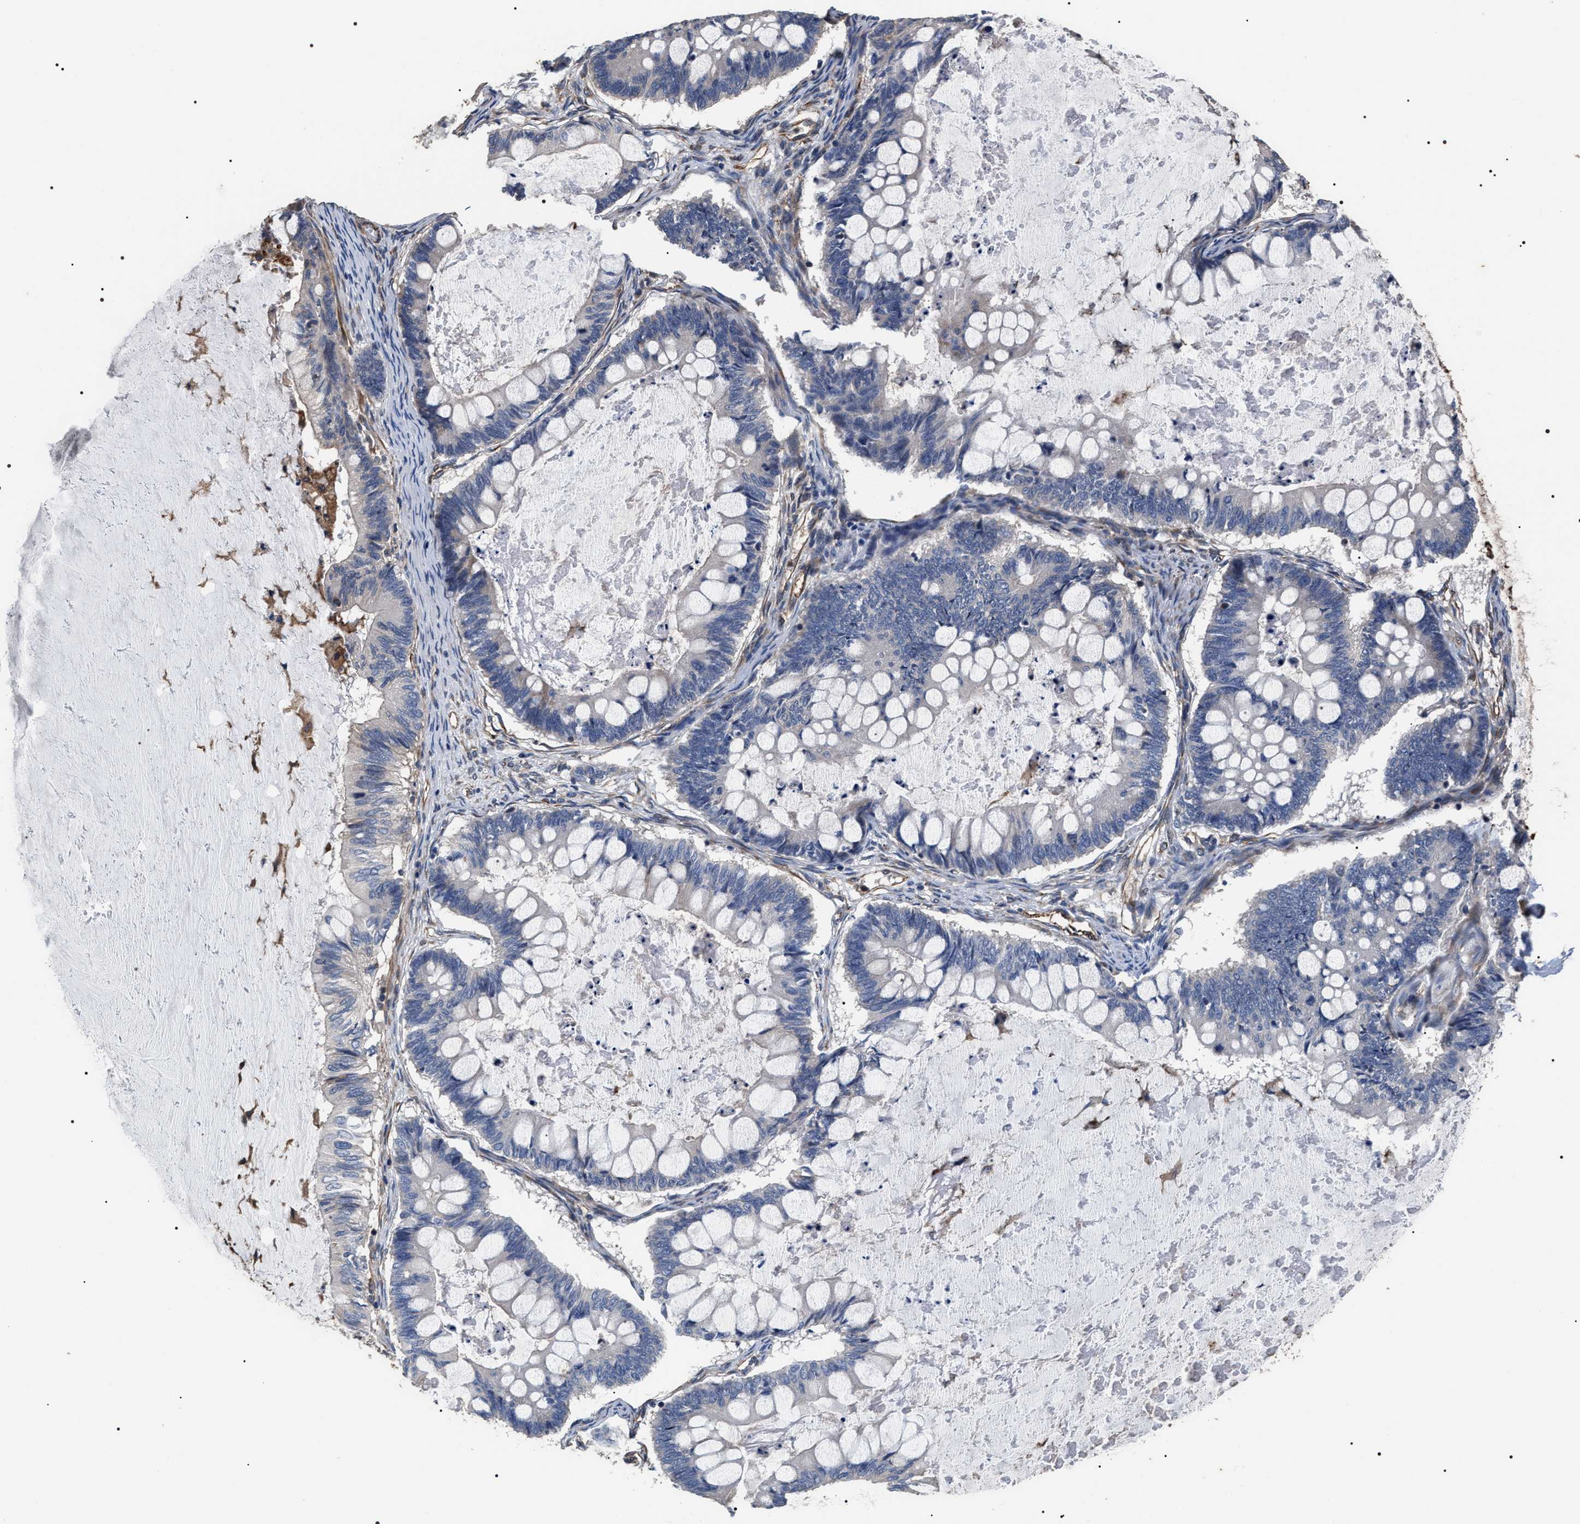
{"staining": {"intensity": "negative", "quantity": "none", "location": "none"}, "tissue": "ovarian cancer", "cell_type": "Tumor cells", "image_type": "cancer", "snomed": [{"axis": "morphology", "description": "Cystadenocarcinoma, mucinous, NOS"}, {"axis": "topography", "description": "Ovary"}], "caption": "Immunohistochemical staining of ovarian cancer (mucinous cystadenocarcinoma) shows no significant staining in tumor cells.", "gene": "TSPAN33", "patient": {"sex": "female", "age": 61}}